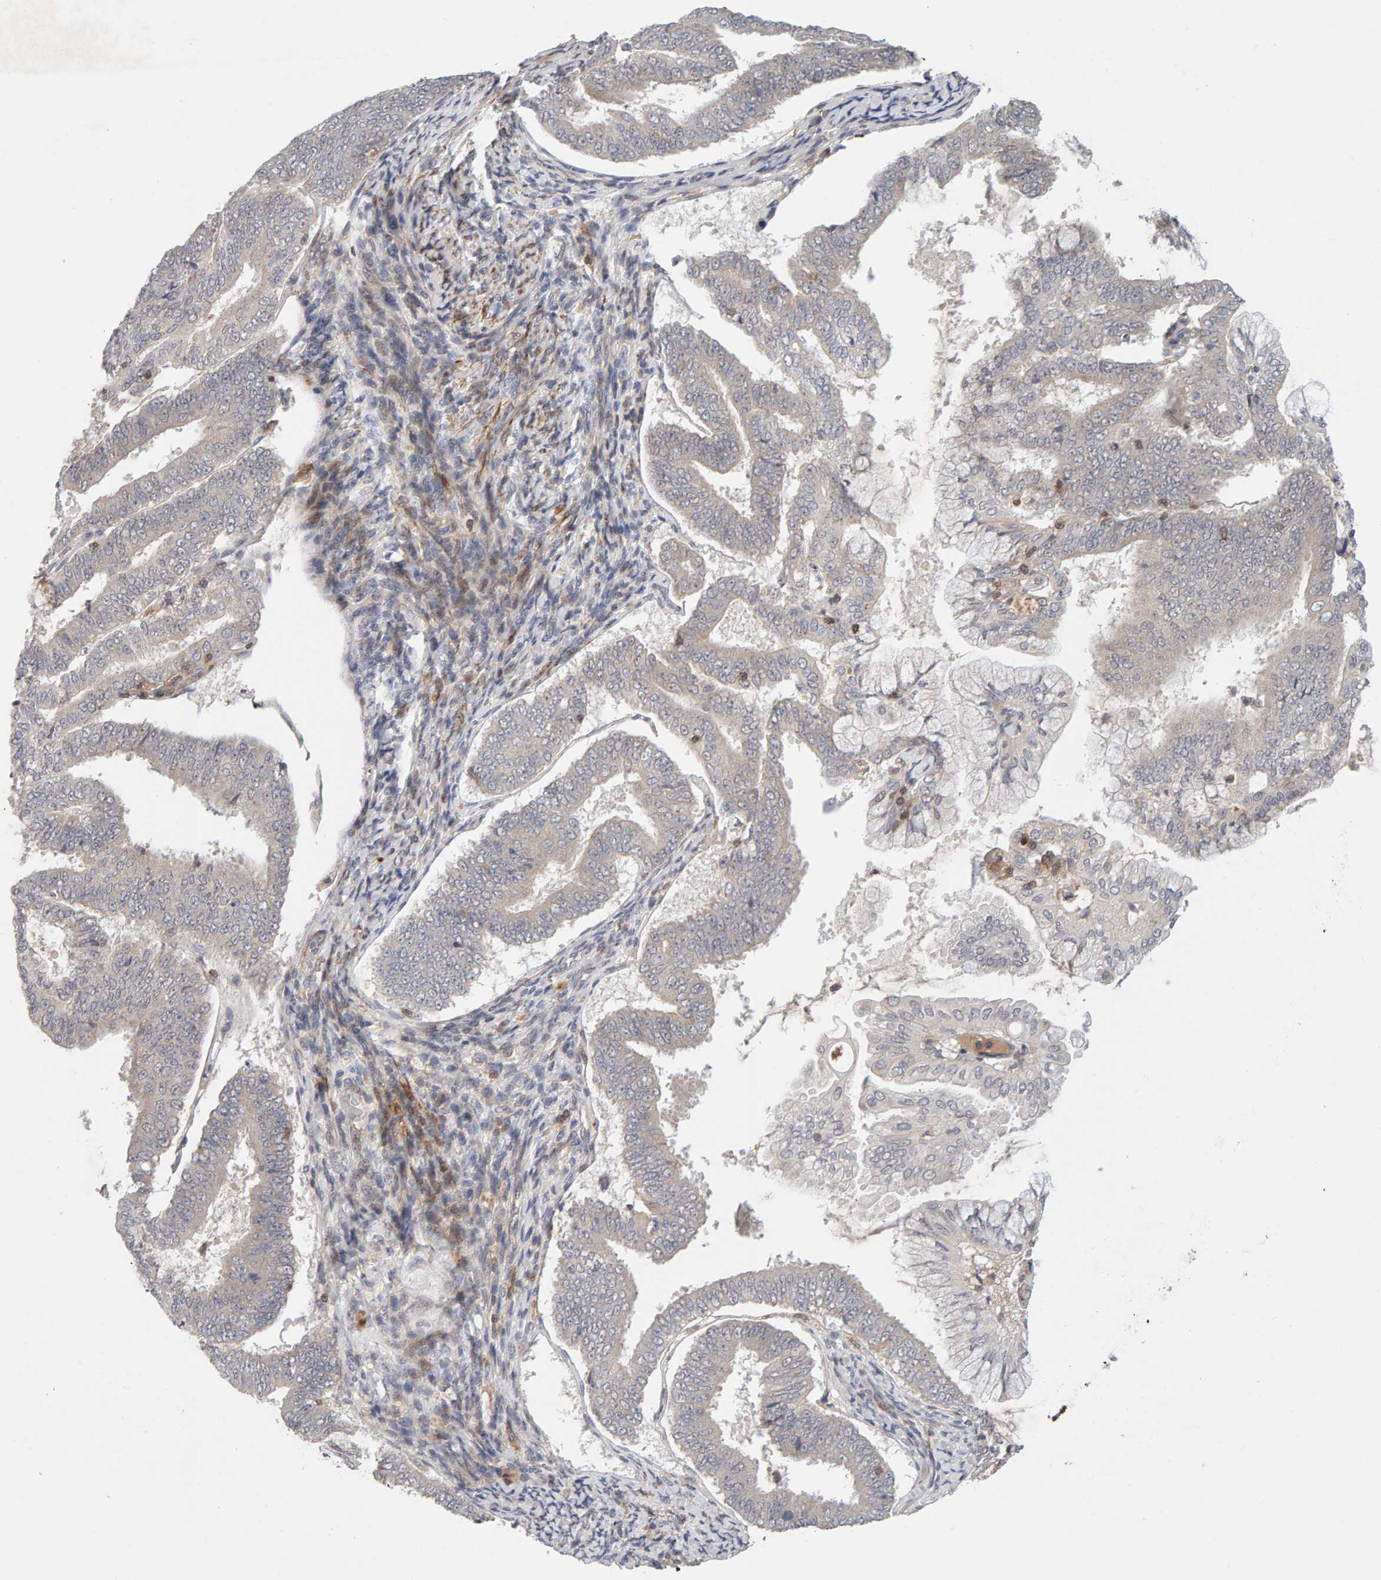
{"staining": {"intensity": "weak", "quantity": "25%-75%", "location": "cytoplasmic/membranous"}, "tissue": "endometrial cancer", "cell_type": "Tumor cells", "image_type": "cancer", "snomed": [{"axis": "morphology", "description": "Adenocarcinoma, NOS"}, {"axis": "topography", "description": "Endometrium"}], "caption": "A brown stain labels weak cytoplasmic/membranous positivity of a protein in human adenocarcinoma (endometrial) tumor cells.", "gene": "NUDCD1", "patient": {"sex": "female", "age": 63}}